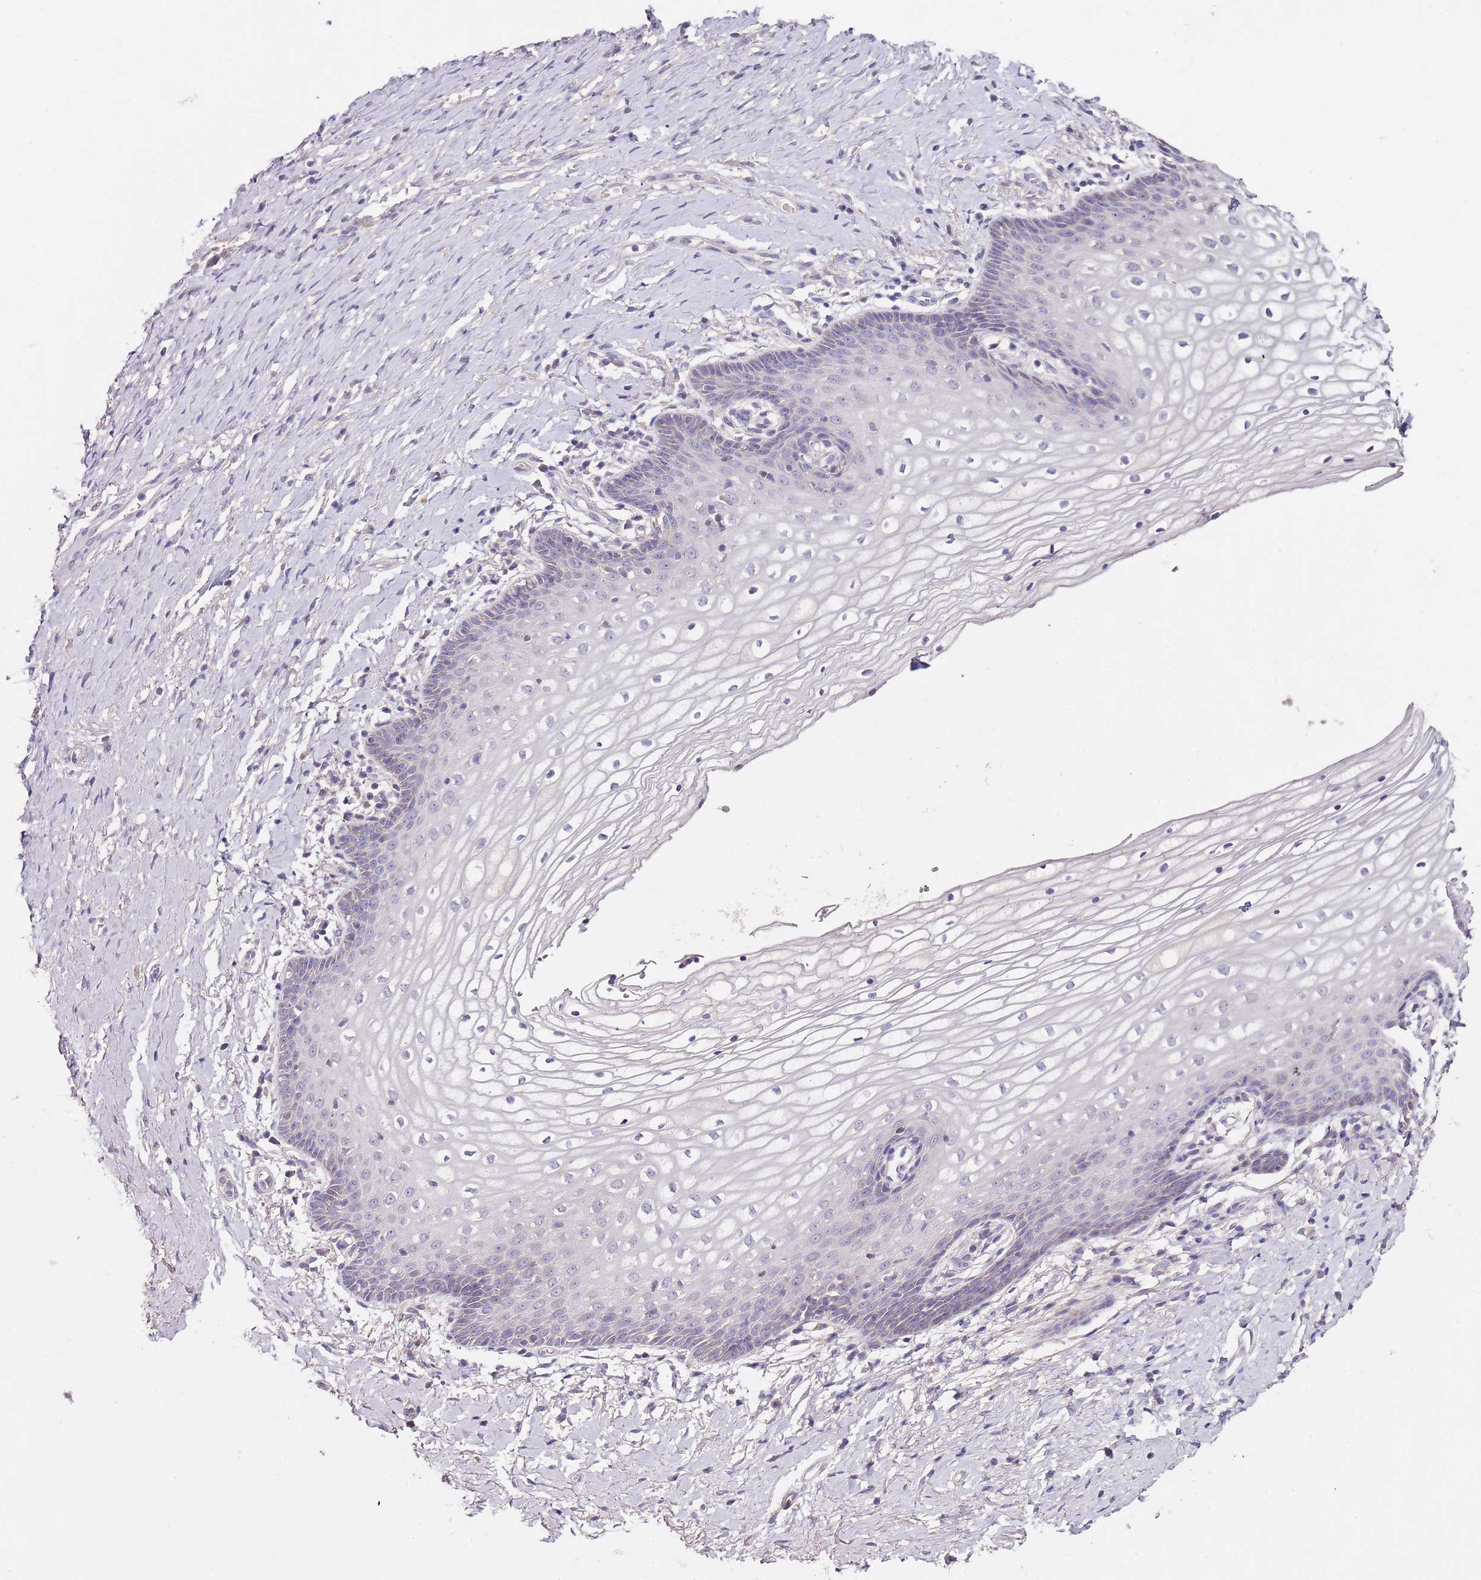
{"staining": {"intensity": "negative", "quantity": "none", "location": "none"}, "tissue": "vagina", "cell_type": "Squamous epithelial cells", "image_type": "normal", "snomed": [{"axis": "morphology", "description": "Normal tissue, NOS"}, {"axis": "topography", "description": "Vagina"}], "caption": "An IHC image of unremarkable vagina is shown. There is no staining in squamous epithelial cells of vagina.", "gene": "NRDE2", "patient": {"sex": "female", "age": 60}}